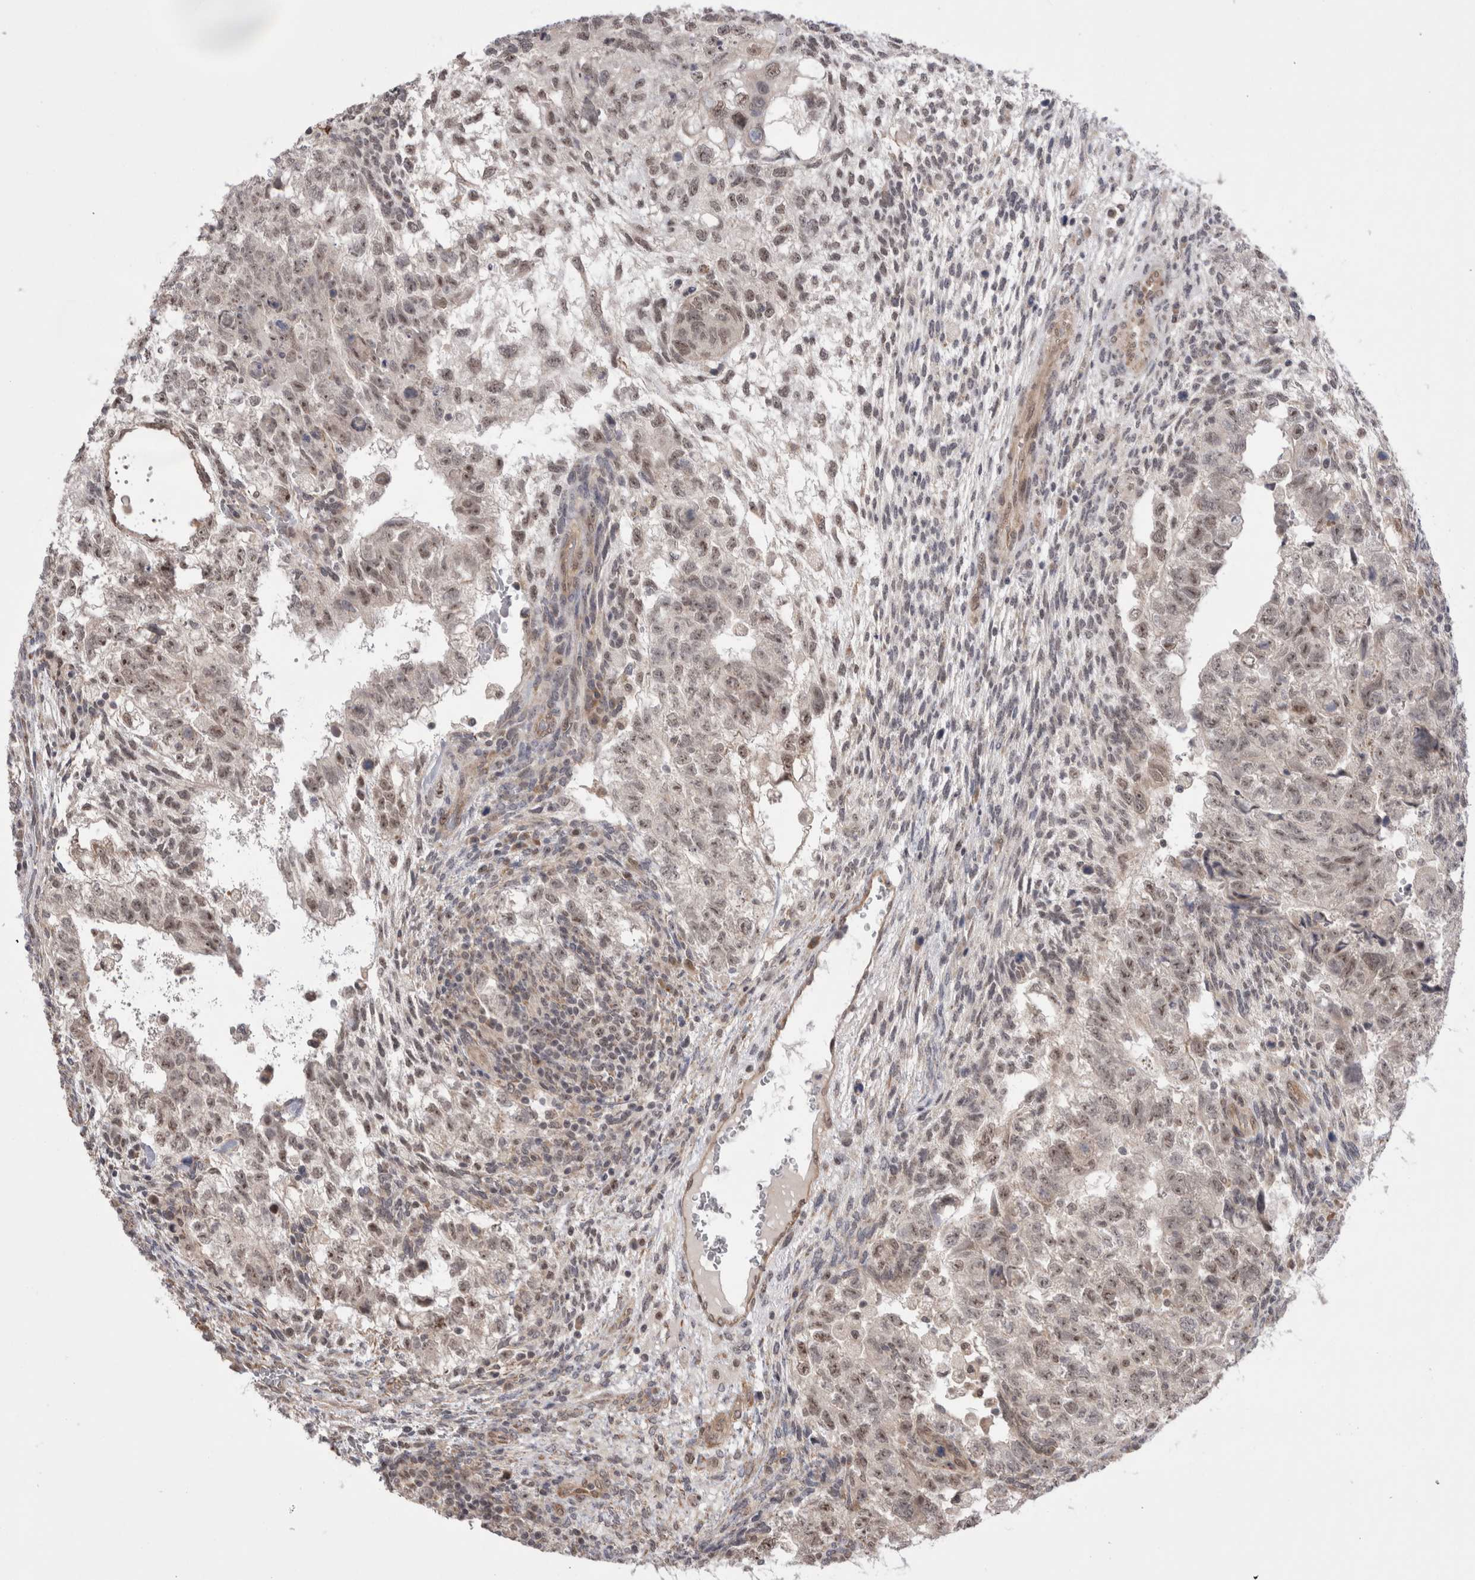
{"staining": {"intensity": "weak", "quantity": ">75%", "location": "nuclear"}, "tissue": "testis cancer", "cell_type": "Tumor cells", "image_type": "cancer", "snomed": [{"axis": "morphology", "description": "Carcinoma, Embryonal, NOS"}, {"axis": "topography", "description": "Testis"}], "caption": "Weak nuclear expression is present in about >75% of tumor cells in embryonal carcinoma (testis).", "gene": "EXOSC4", "patient": {"sex": "male", "age": 36}}